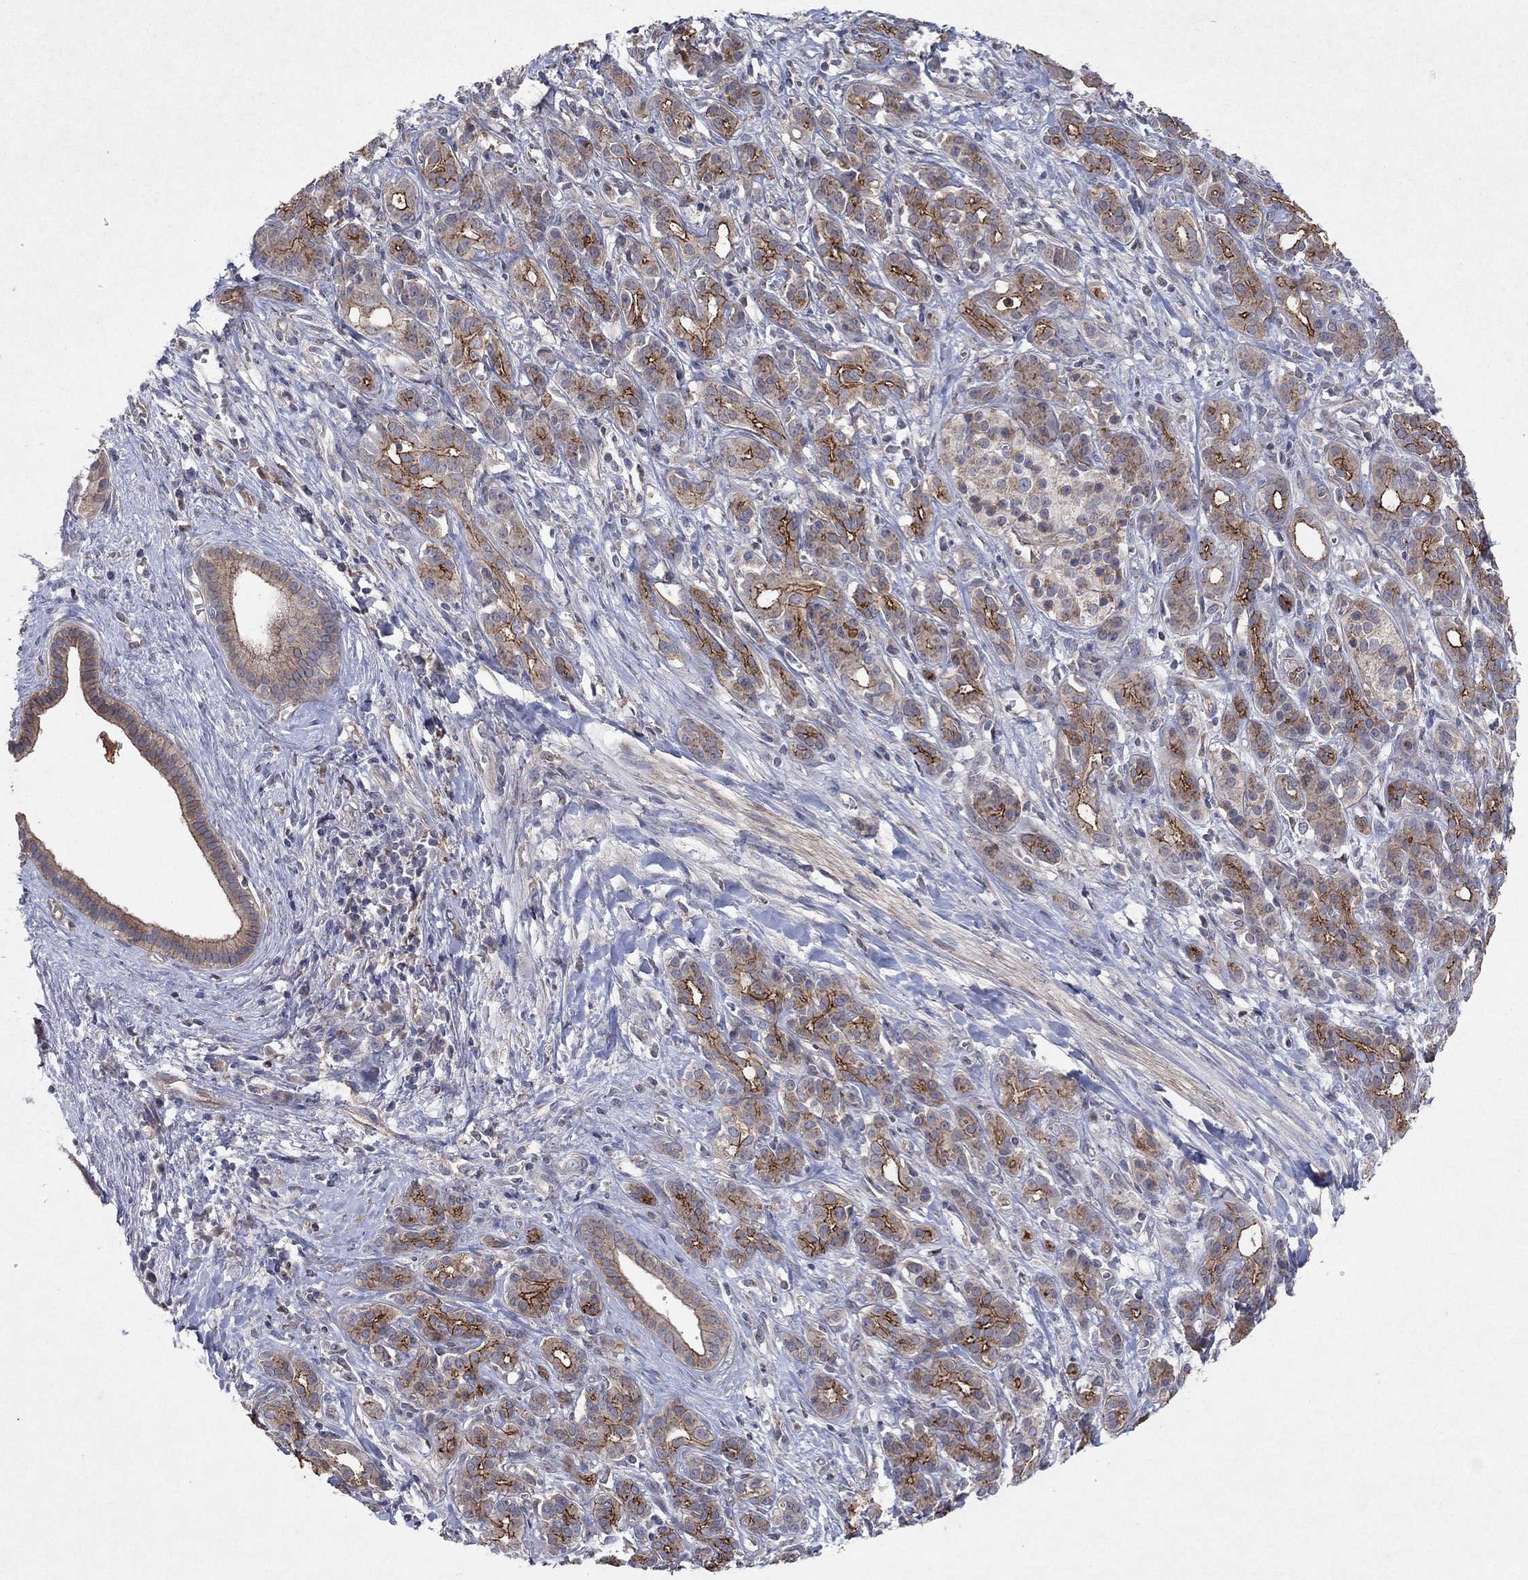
{"staining": {"intensity": "strong", "quantity": "25%-75%", "location": "cytoplasmic/membranous"}, "tissue": "pancreatic cancer", "cell_type": "Tumor cells", "image_type": "cancer", "snomed": [{"axis": "morphology", "description": "Adenocarcinoma, NOS"}, {"axis": "topography", "description": "Pancreas"}], "caption": "A histopathology image of human adenocarcinoma (pancreatic) stained for a protein demonstrates strong cytoplasmic/membranous brown staining in tumor cells.", "gene": "FRG1", "patient": {"sex": "male", "age": 61}}